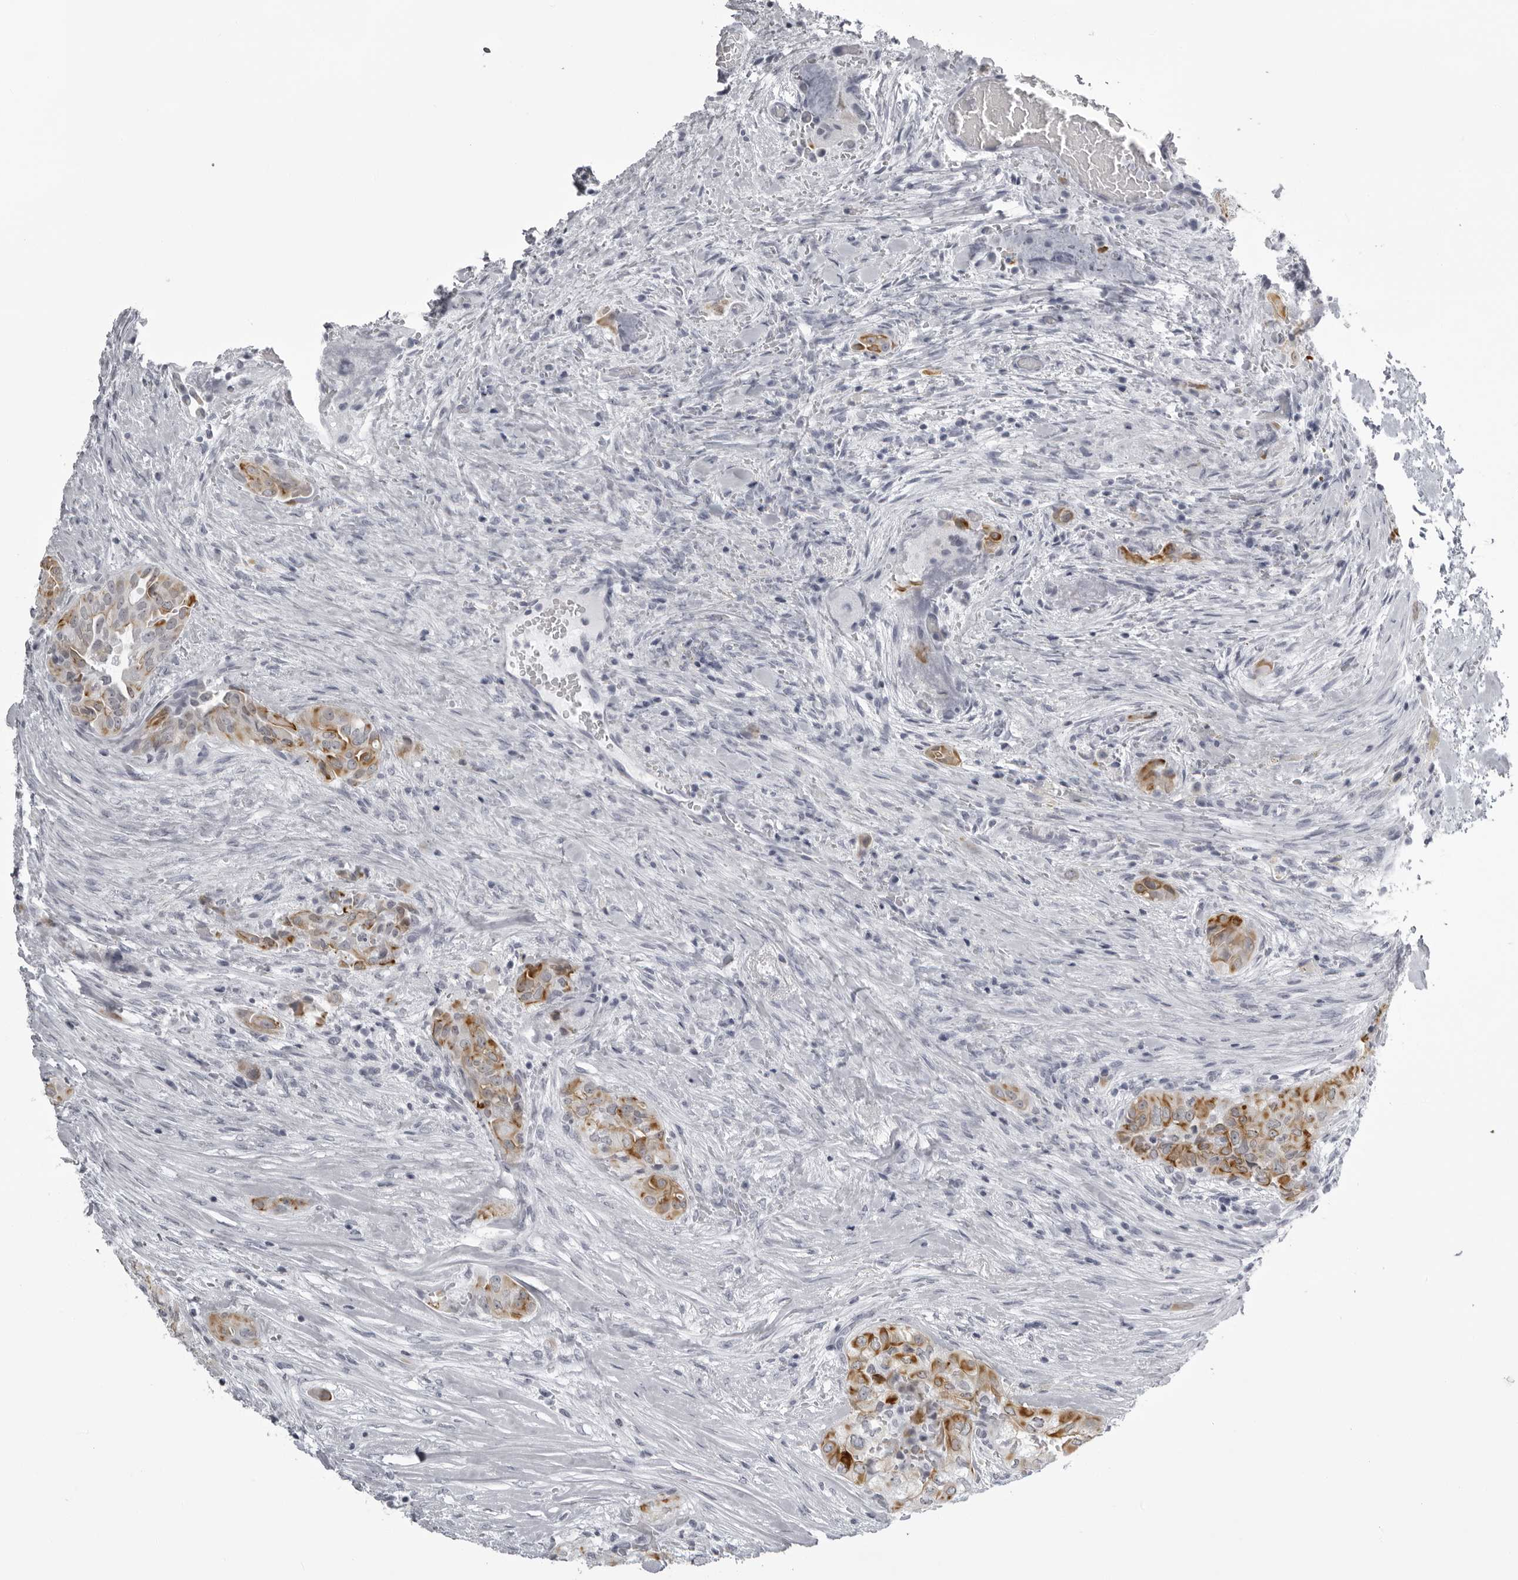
{"staining": {"intensity": "moderate", "quantity": "25%-75%", "location": "cytoplasmic/membranous"}, "tissue": "thyroid cancer", "cell_type": "Tumor cells", "image_type": "cancer", "snomed": [{"axis": "morphology", "description": "Papillary adenocarcinoma, NOS"}, {"axis": "topography", "description": "Thyroid gland"}], "caption": "A medium amount of moderate cytoplasmic/membranous positivity is present in about 25%-75% of tumor cells in thyroid papillary adenocarcinoma tissue.", "gene": "UROD", "patient": {"sex": "female", "age": 59}}